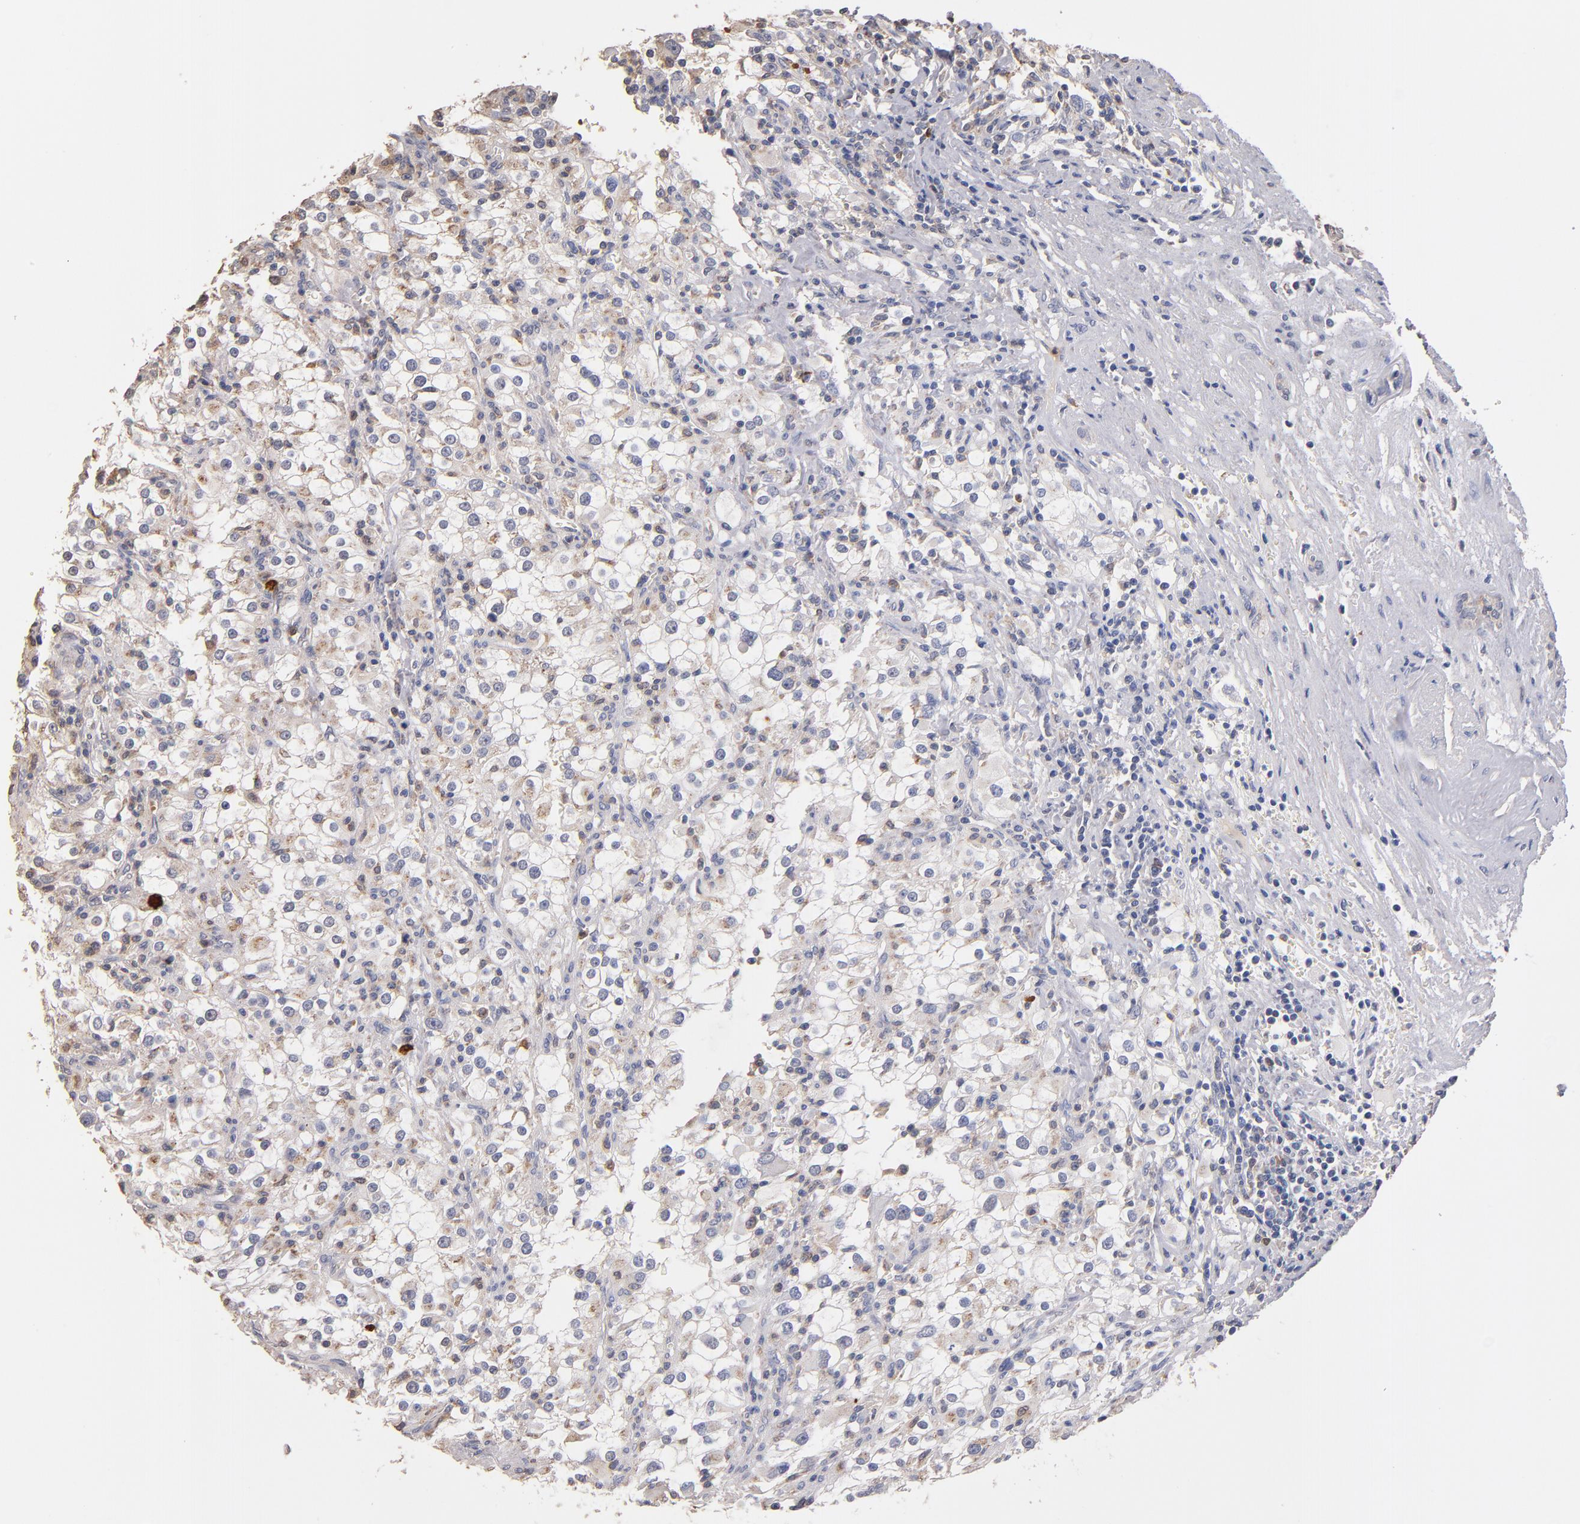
{"staining": {"intensity": "weak", "quantity": "<25%", "location": "cytoplasmic/membranous"}, "tissue": "renal cancer", "cell_type": "Tumor cells", "image_type": "cancer", "snomed": [{"axis": "morphology", "description": "Adenocarcinoma, NOS"}, {"axis": "topography", "description": "Kidney"}], "caption": "Renal adenocarcinoma stained for a protein using IHC reveals no staining tumor cells.", "gene": "RO60", "patient": {"sex": "female", "age": 52}}